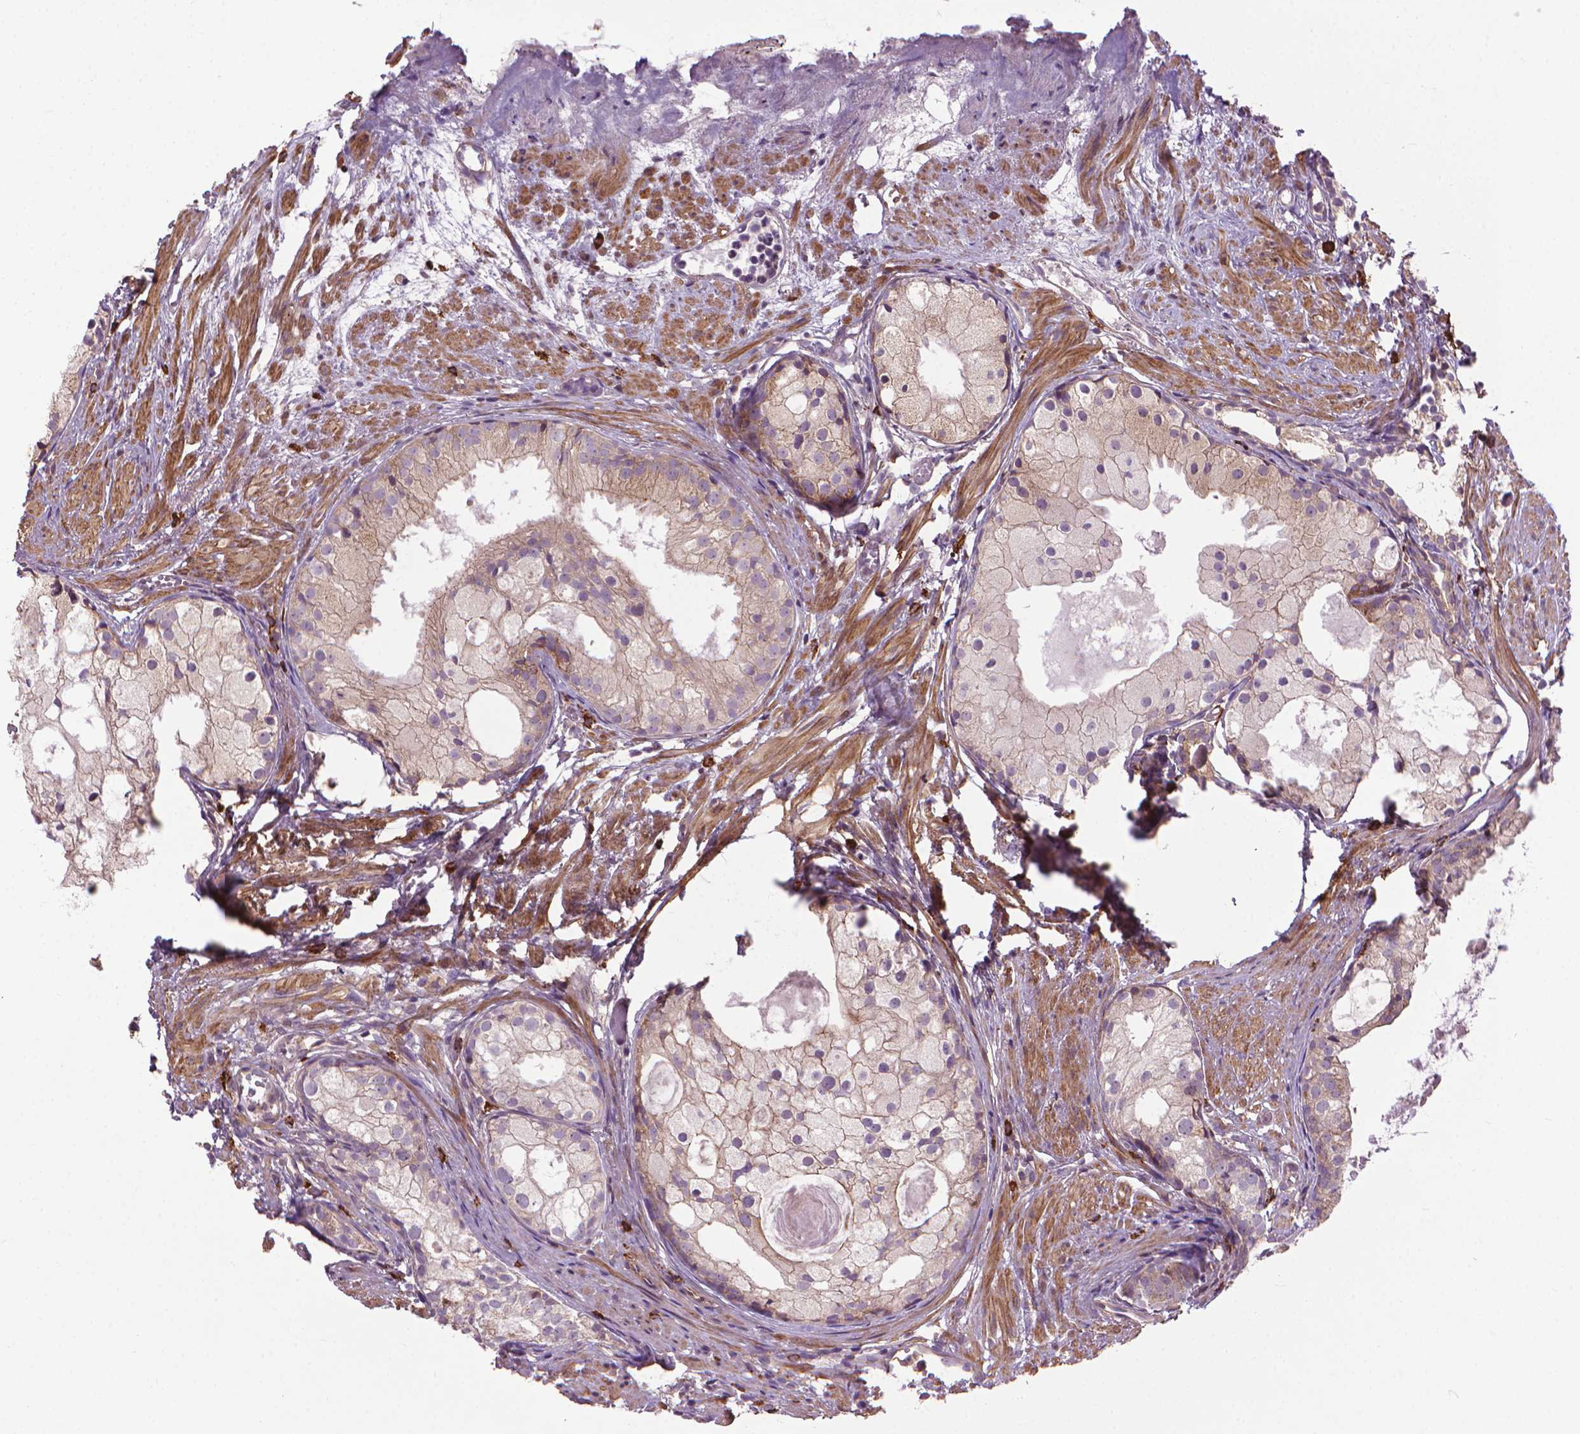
{"staining": {"intensity": "weak", "quantity": "25%-75%", "location": "cytoplasmic/membranous"}, "tissue": "prostate cancer", "cell_type": "Tumor cells", "image_type": "cancer", "snomed": [{"axis": "morphology", "description": "Adenocarcinoma, High grade"}, {"axis": "topography", "description": "Prostate"}], "caption": "Weak cytoplasmic/membranous protein positivity is appreciated in about 25%-75% of tumor cells in high-grade adenocarcinoma (prostate).", "gene": "MYH14", "patient": {"sex": "male", "age": 85}}